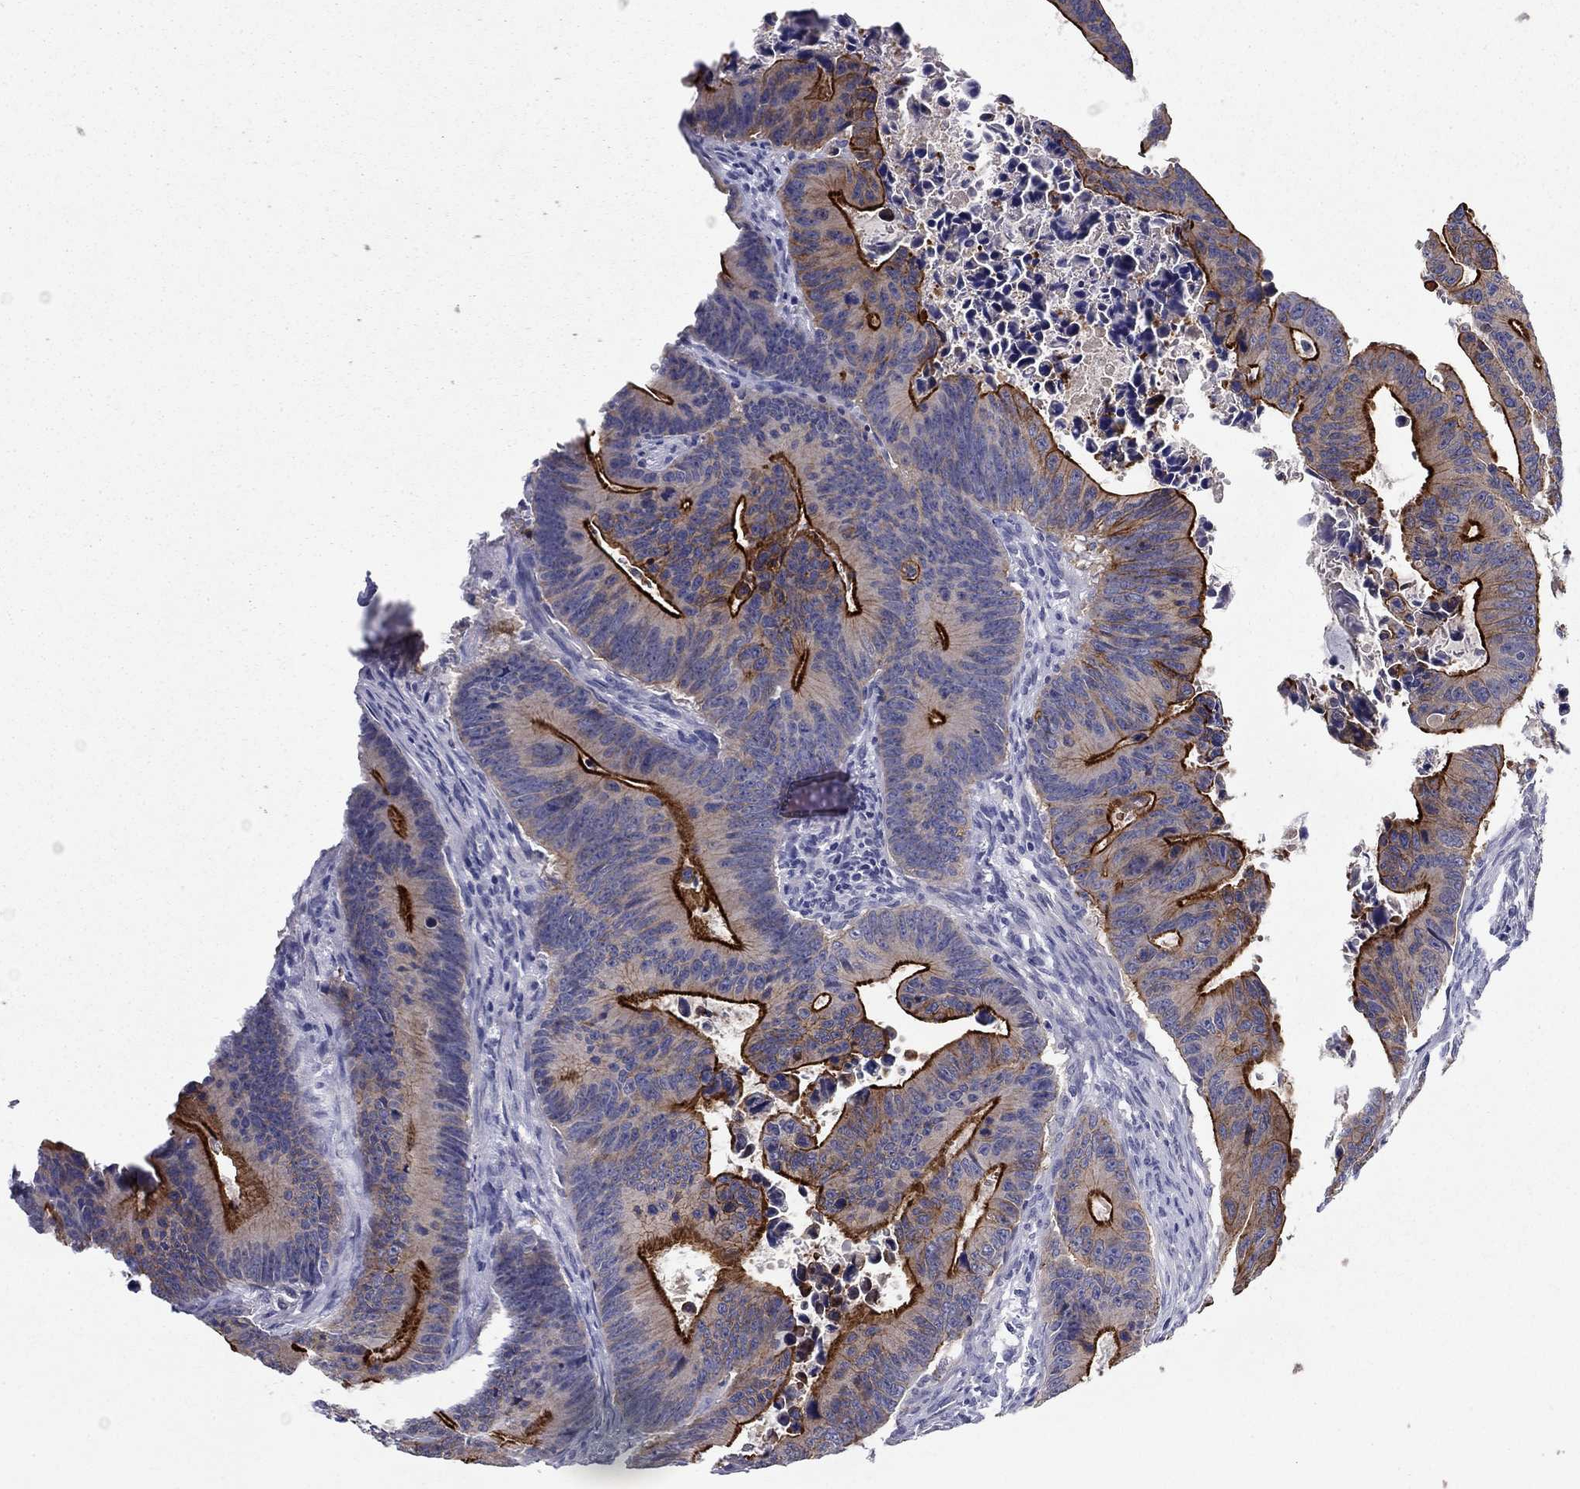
{"staining": {"intensity": "strong", "quantity": "25%-75%", "location": "cytoplasmic/membranous"}, "tissue": "colorectal cancer", "cell_type": "Tumor cells", "image_type": "cancer", "snomed": [{"axis": "morphology", "description": "Adenocarcinoma, NOS"}, {"axis": "topography", "description": "Colon"}], "caption": "Strong cytoplasmic/membranous protein staining is appreciated in about 25%-75% of tumor cells in colorectal cancer.", "gene": "PLS1", "patient": {"sex": "female", "age": 87}}